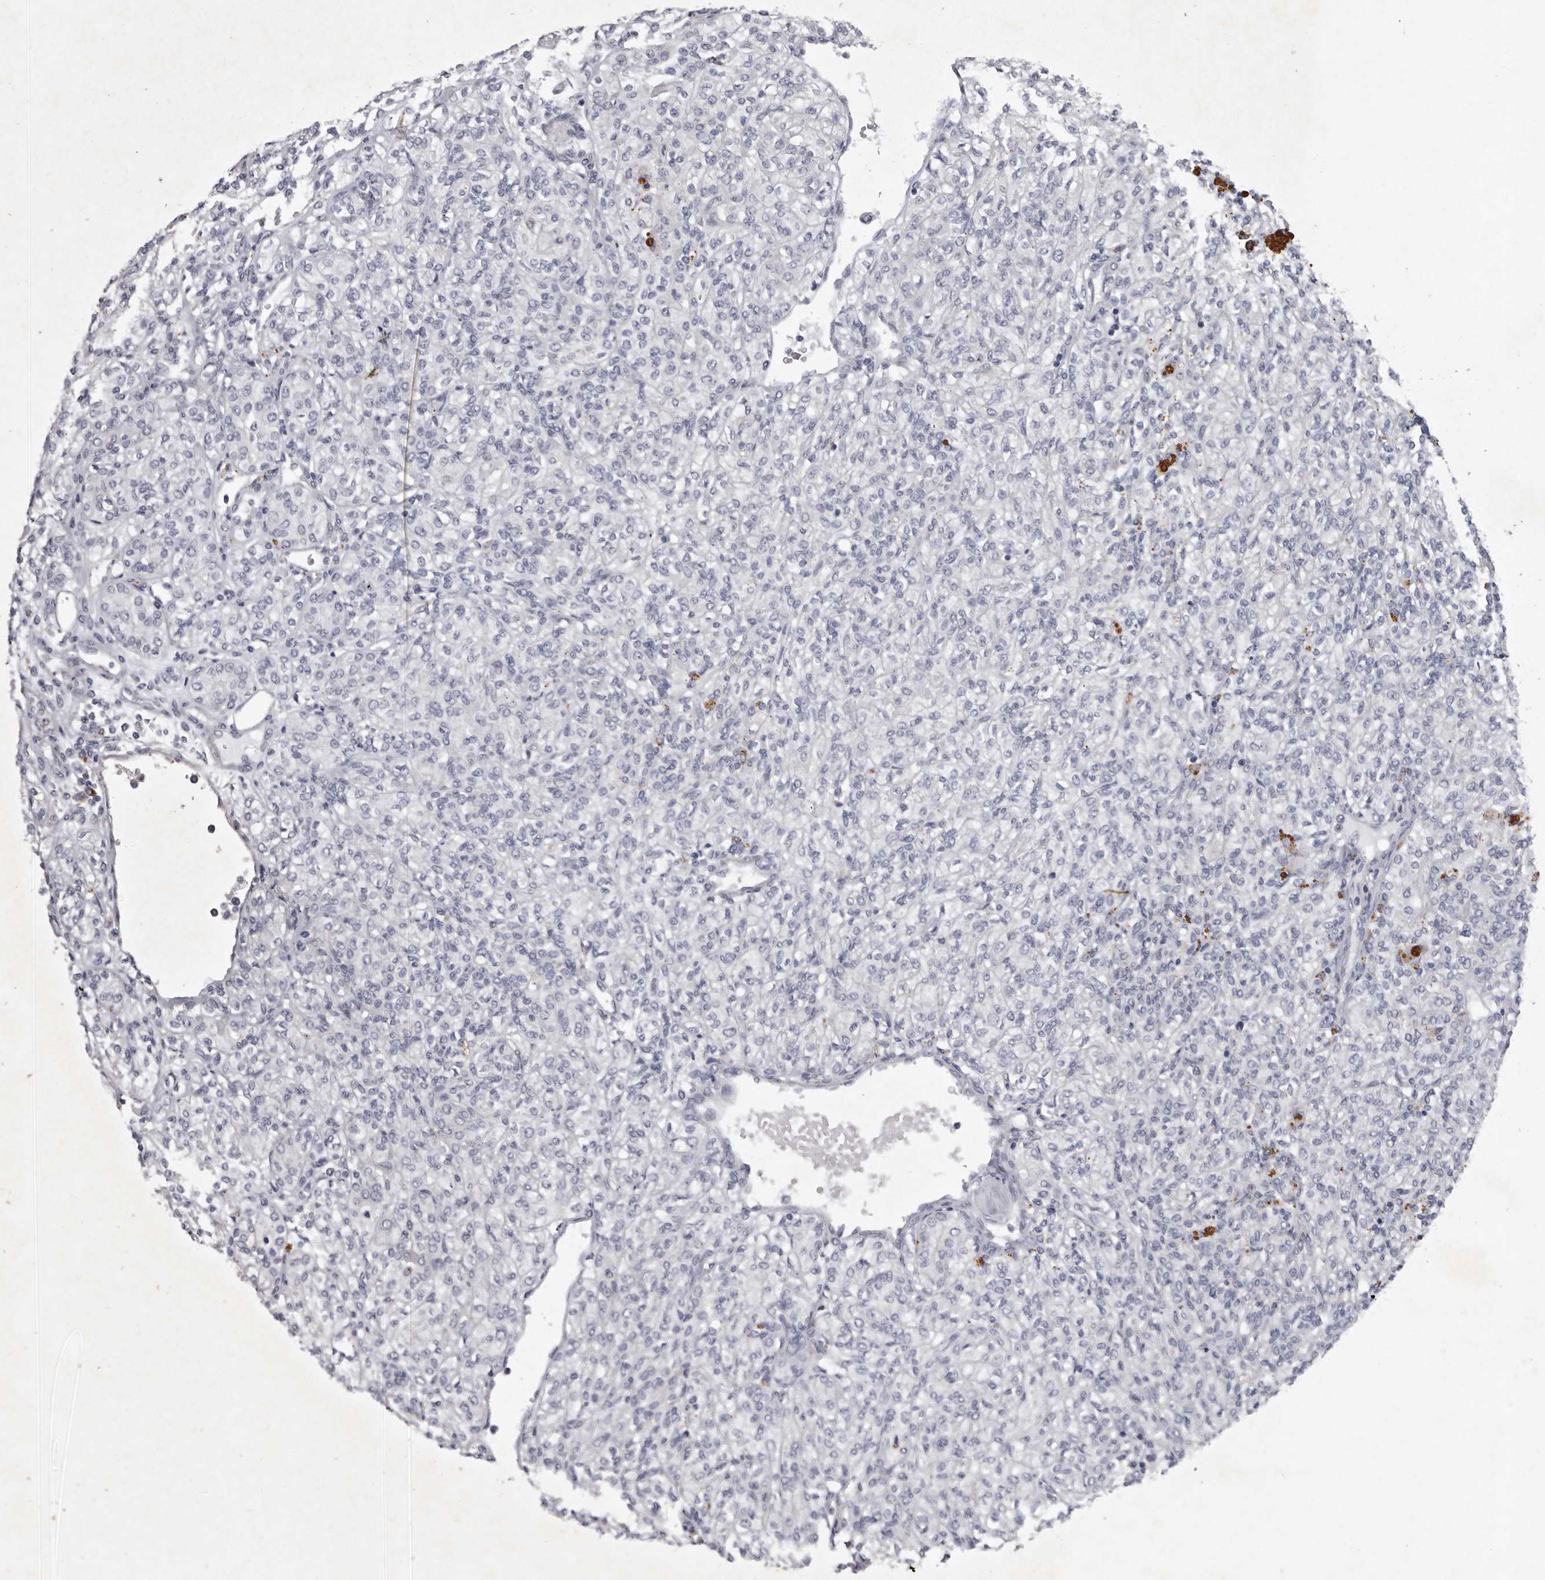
{"staining": {"intensity": "negative", "quantity": "none", "location": "none"}, "tissue": "renal cancer", "cell_type": "Tumor cells", "image_type": "cancer", "snomed": [{"axis": "morphology", "description": "Adenocarcinoma, NOS"}, {"axis": "topography", "description": "Kidney"}], "caption": "This is a micrograph of immunohistochemistry staining of renal cancer (adenocarcinoma), which shows no positivity in tumor cells.", "gene": "NKAIN4", "patient": {"sex": "male", "age": 77}}